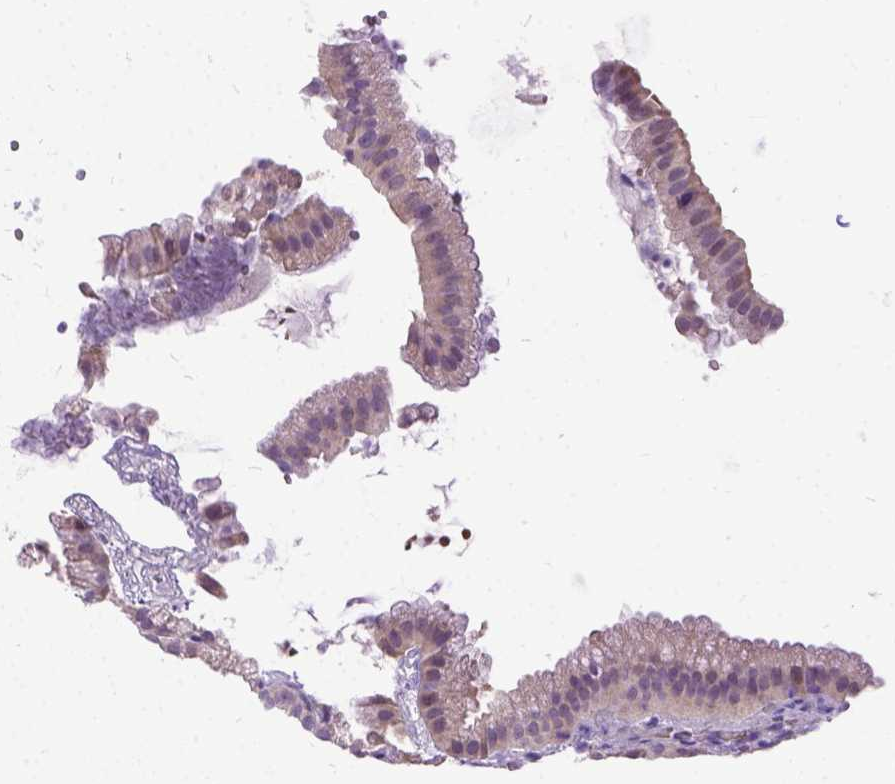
{"staining": {"intensity": "negative", "quantity": "none", "location": "none"}, "tissue": "gallbladder", "cell_type": "Glandular cells", "image_type": "normal", "snomed": [{"axis": "morphology", "description": "Normal tissue, NOS"}, {"axis": "topography", "description": "Gallbladder"}], "caption": "There is no significant positivity in glandular cells of gallbladder. (Stains: DAB (3,3'-diaminobenzidine) immunohistochemistry with hematoxylin counter stain, Microscopy: brightfield microscopy at high magnification).", "gene": "ENSG00000254979", "patient": {"sex": "female", "age": 63}}